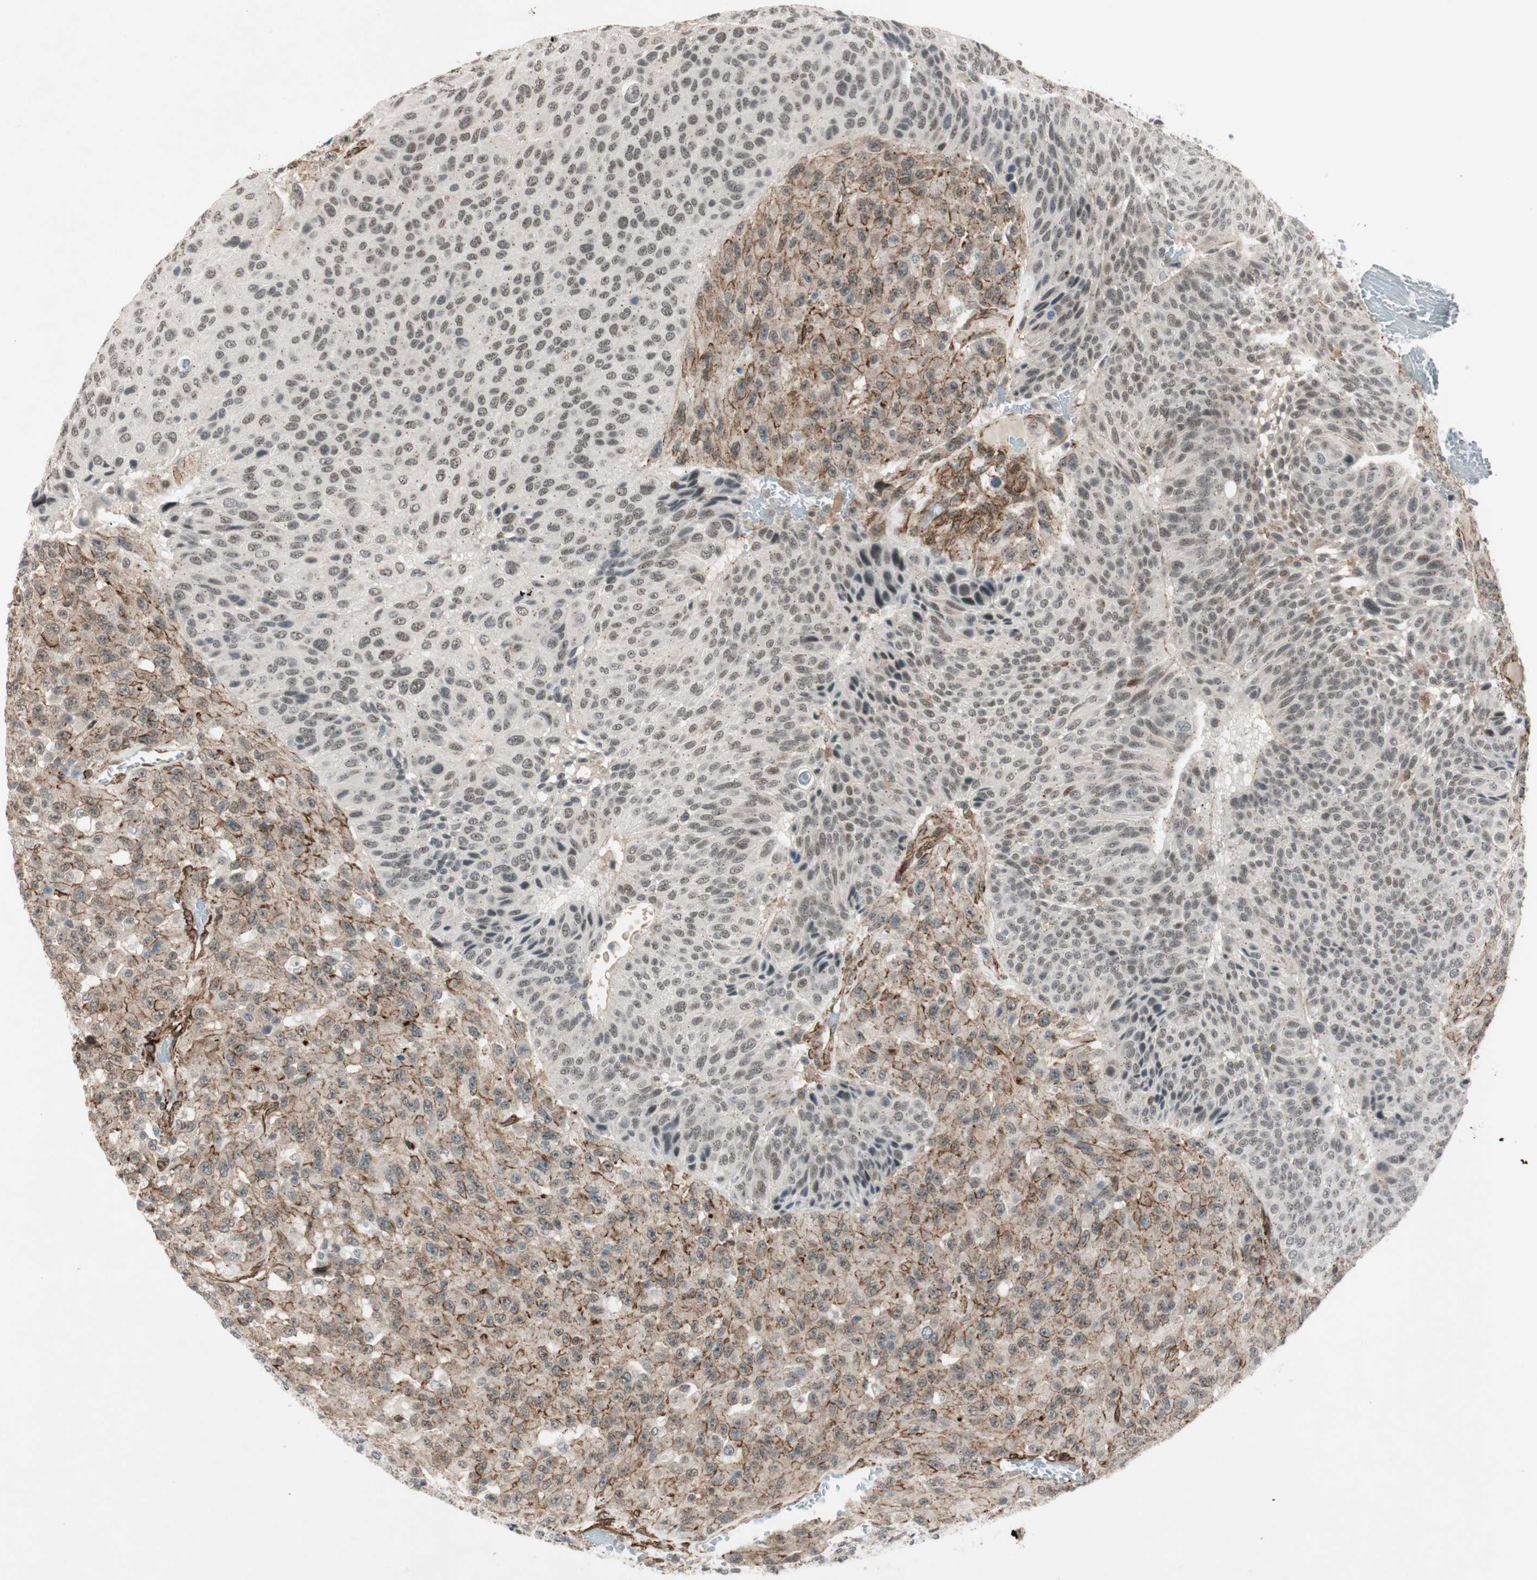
{"staining": {"intensity": "moderate", "quantity": "25%-75%", "location": "cytoplasmic/membranous"}, "tissue": "urothelial cancer", "cell_type": "Tumor cells", "image_type": "cancer", "snomed": [{"axis": "morphology", "description": "Urothelial carcinoma, High grade"}, {"axis": "topography", "description": "Urinary bladder"}], "caption": "Urothelial carcinoma (high-grade) stained for a protein demonstrates moderate cytoplasmic/membranous positivity in tumor cells.", "gene": "CDK19", "patient": {"sex": "male", "age": 66}}